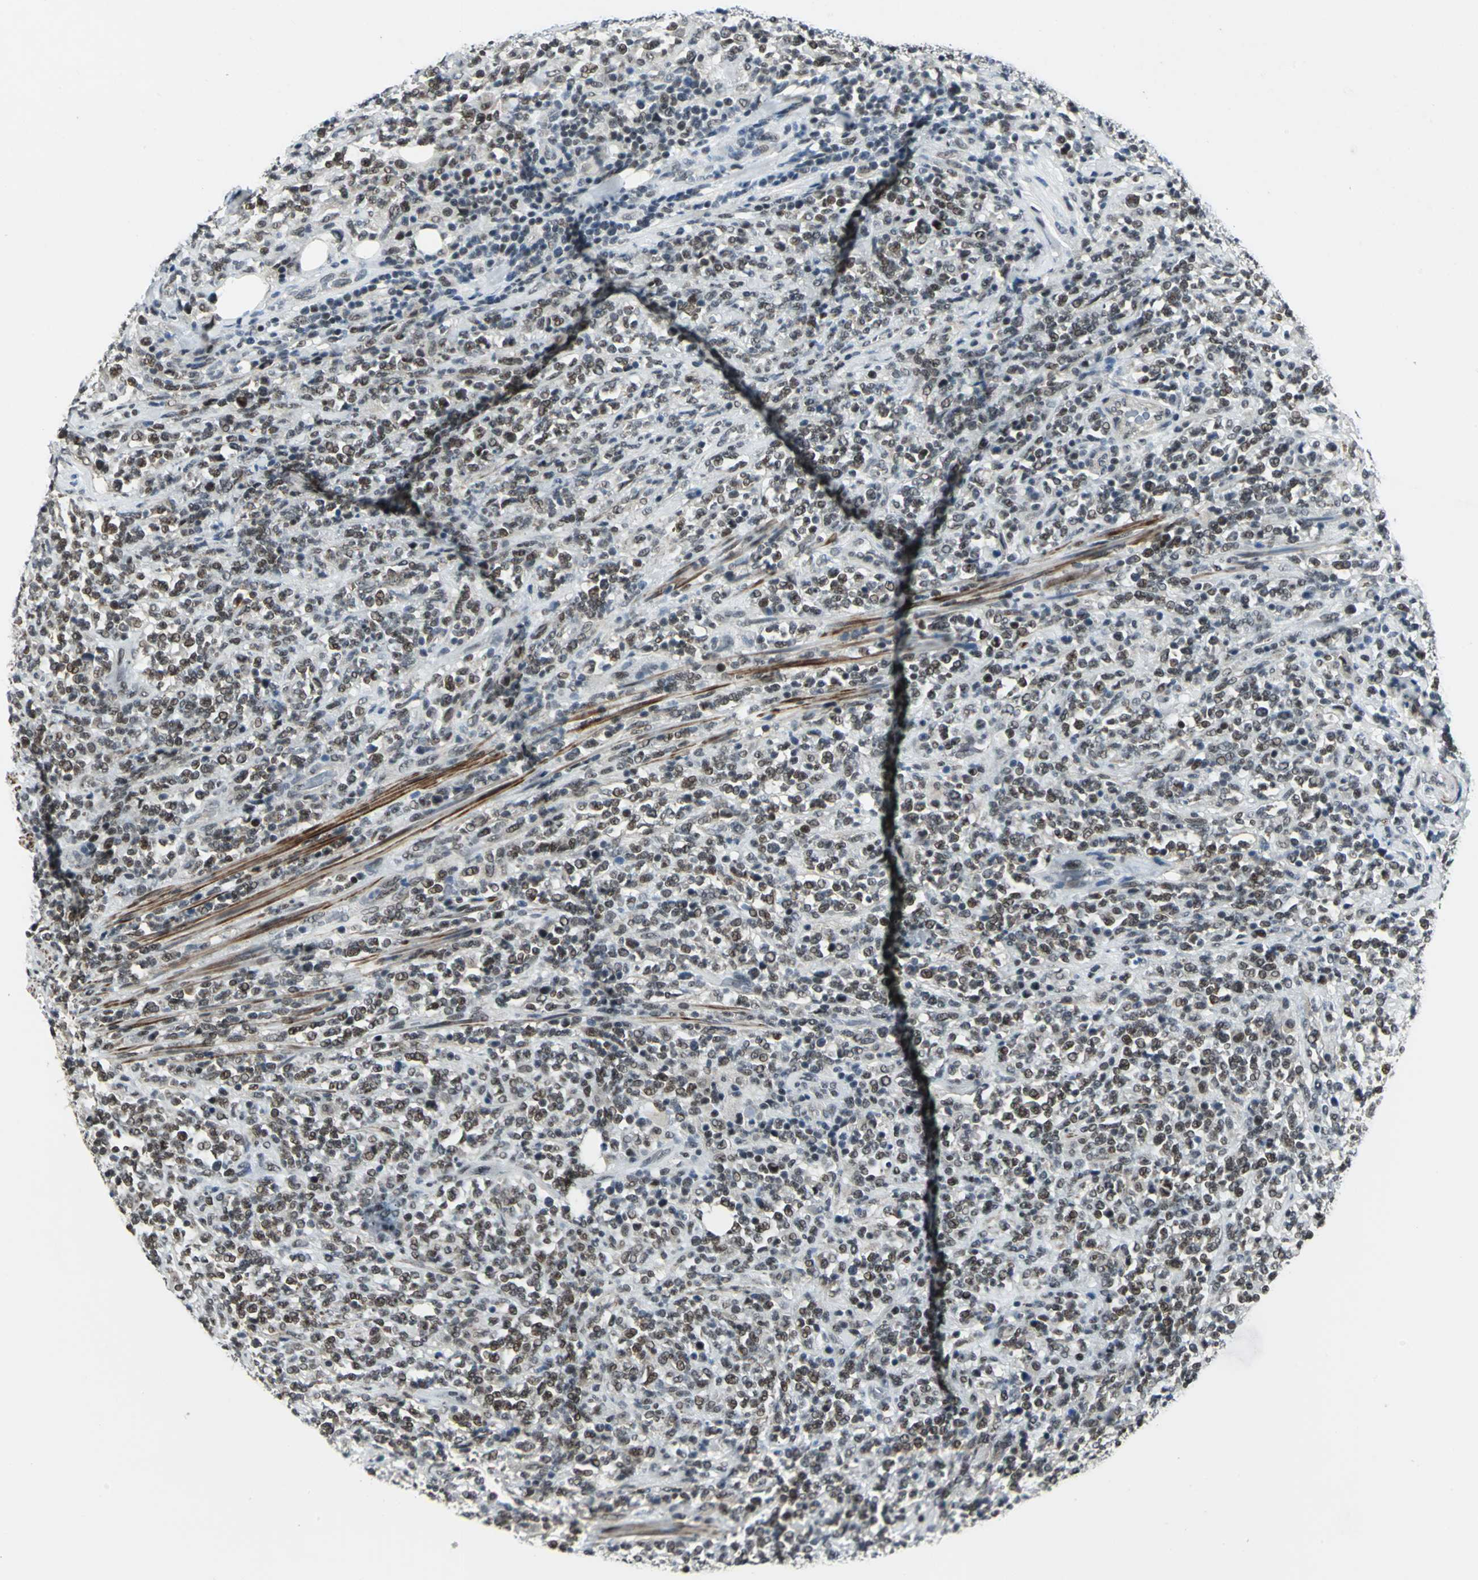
{"staining": {"intensity": "moderate", "quantity": "25%-75%", "location": "nuclear"}, "tissue": "lymphoma", "cell_type": "Tumor cells", "image_type": "cancer", "snomed": [{"axis": "morphology", "description": "Malignant lymphoma, non-Hodgkin's type, High grade"}, {"axis": "topography", "description": "Soft tissue"}], "caption": "Malignant lymphoma, non-Hodgkin's type (high-grade) was stained to show a protein in brown. There is medium levels of moderate nuclear staining in about 25%-75% of tumor cells.", "gene": "MTA1", "patient": {"sex": "male", "age": 18}}